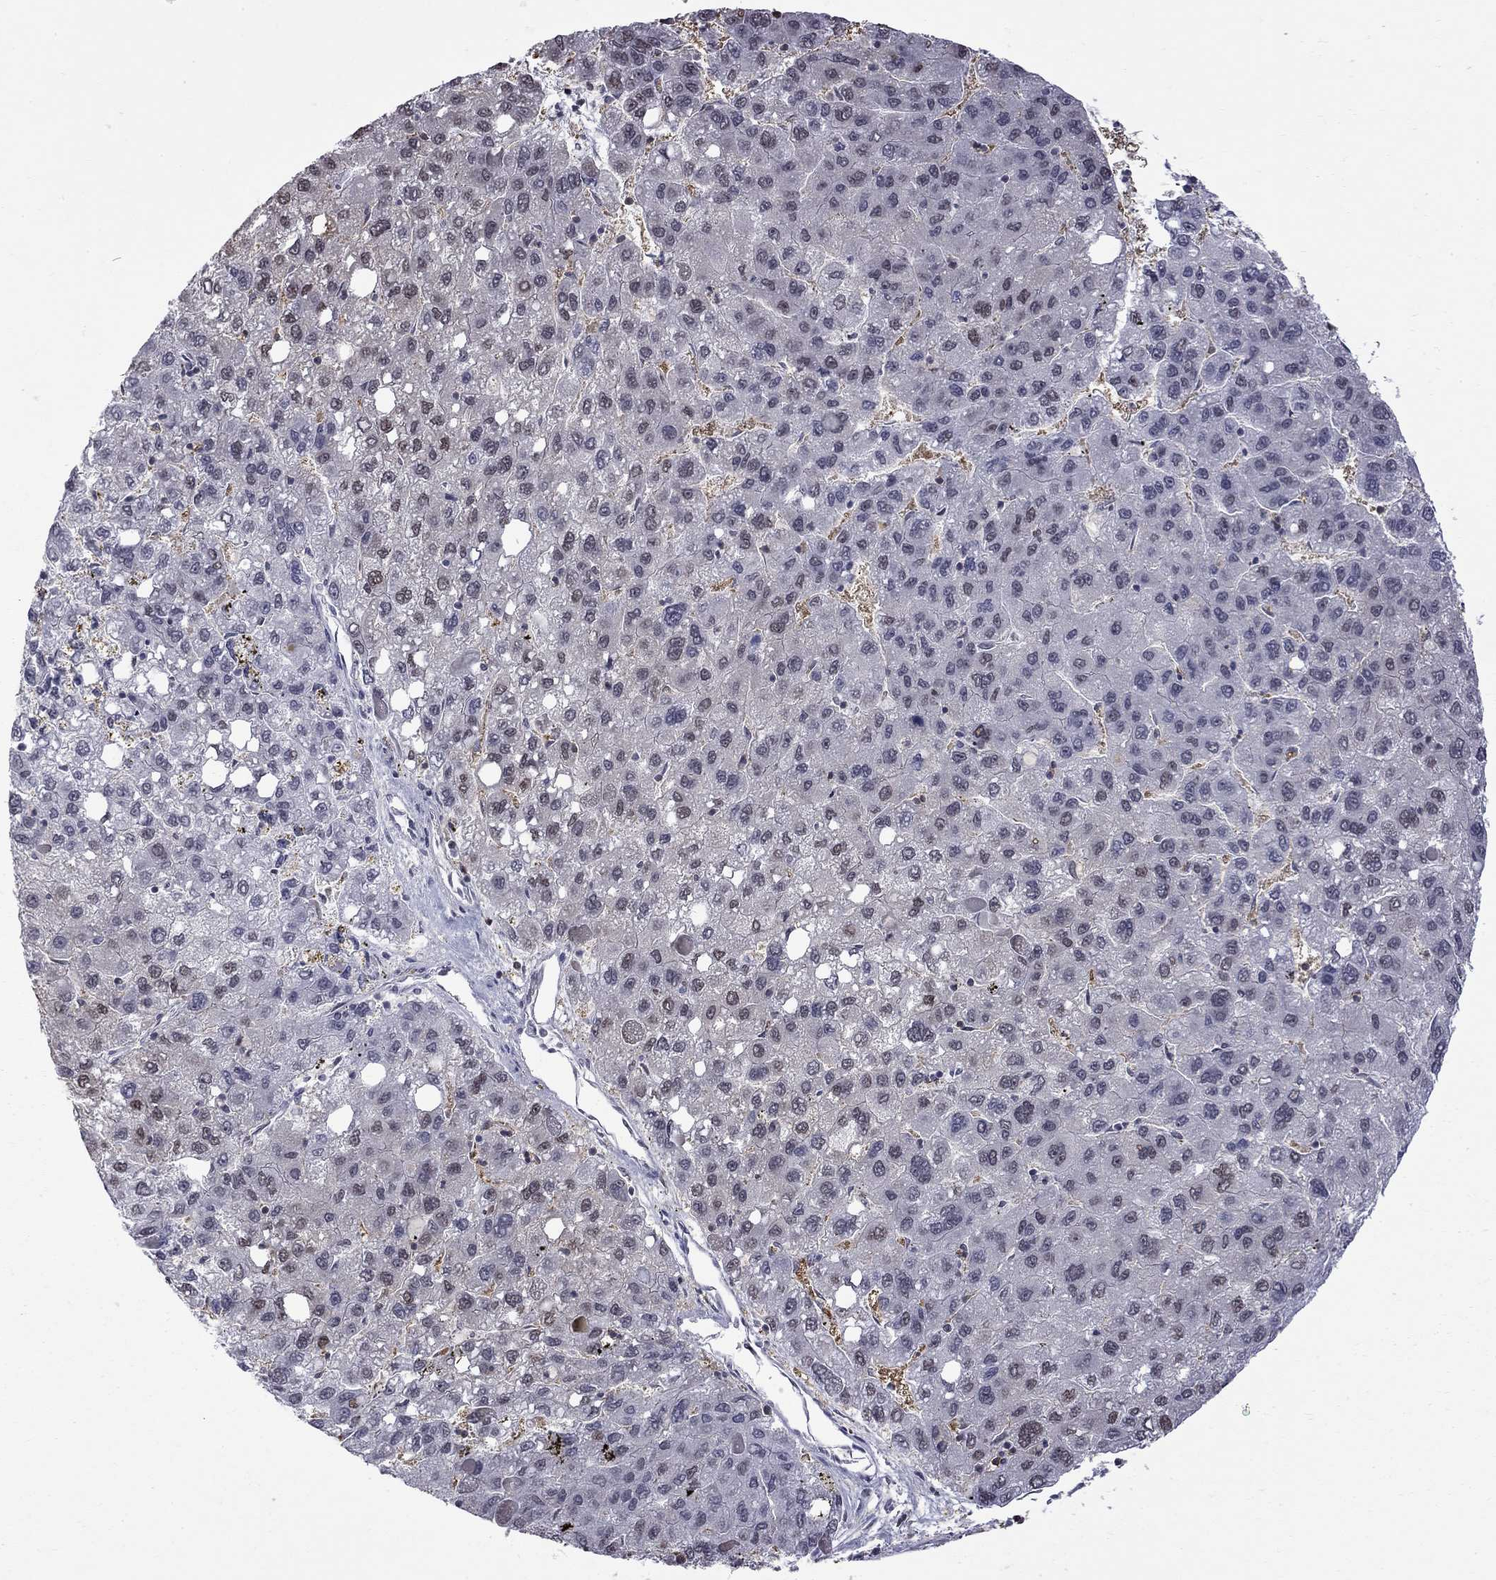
{"staining": {"intensity": "negative", "quantity": "none", "location": "none"}, "tissue": "liver cancer", "cell_type": "Tumor cells", "image_type": "cancer", "snomed": [{"axis": "morphology", "description": "Carcinoma, Hepatocellular, NOS"}, {"axis": "topography", "description": "Liver"}], "caption": "Immunohistochemical staining of human liver hepatocellular carcinoma displays no significant staining in tumor cells.", "gene": "RFWD3", "patient": {"sex": "female", "age": 82}}